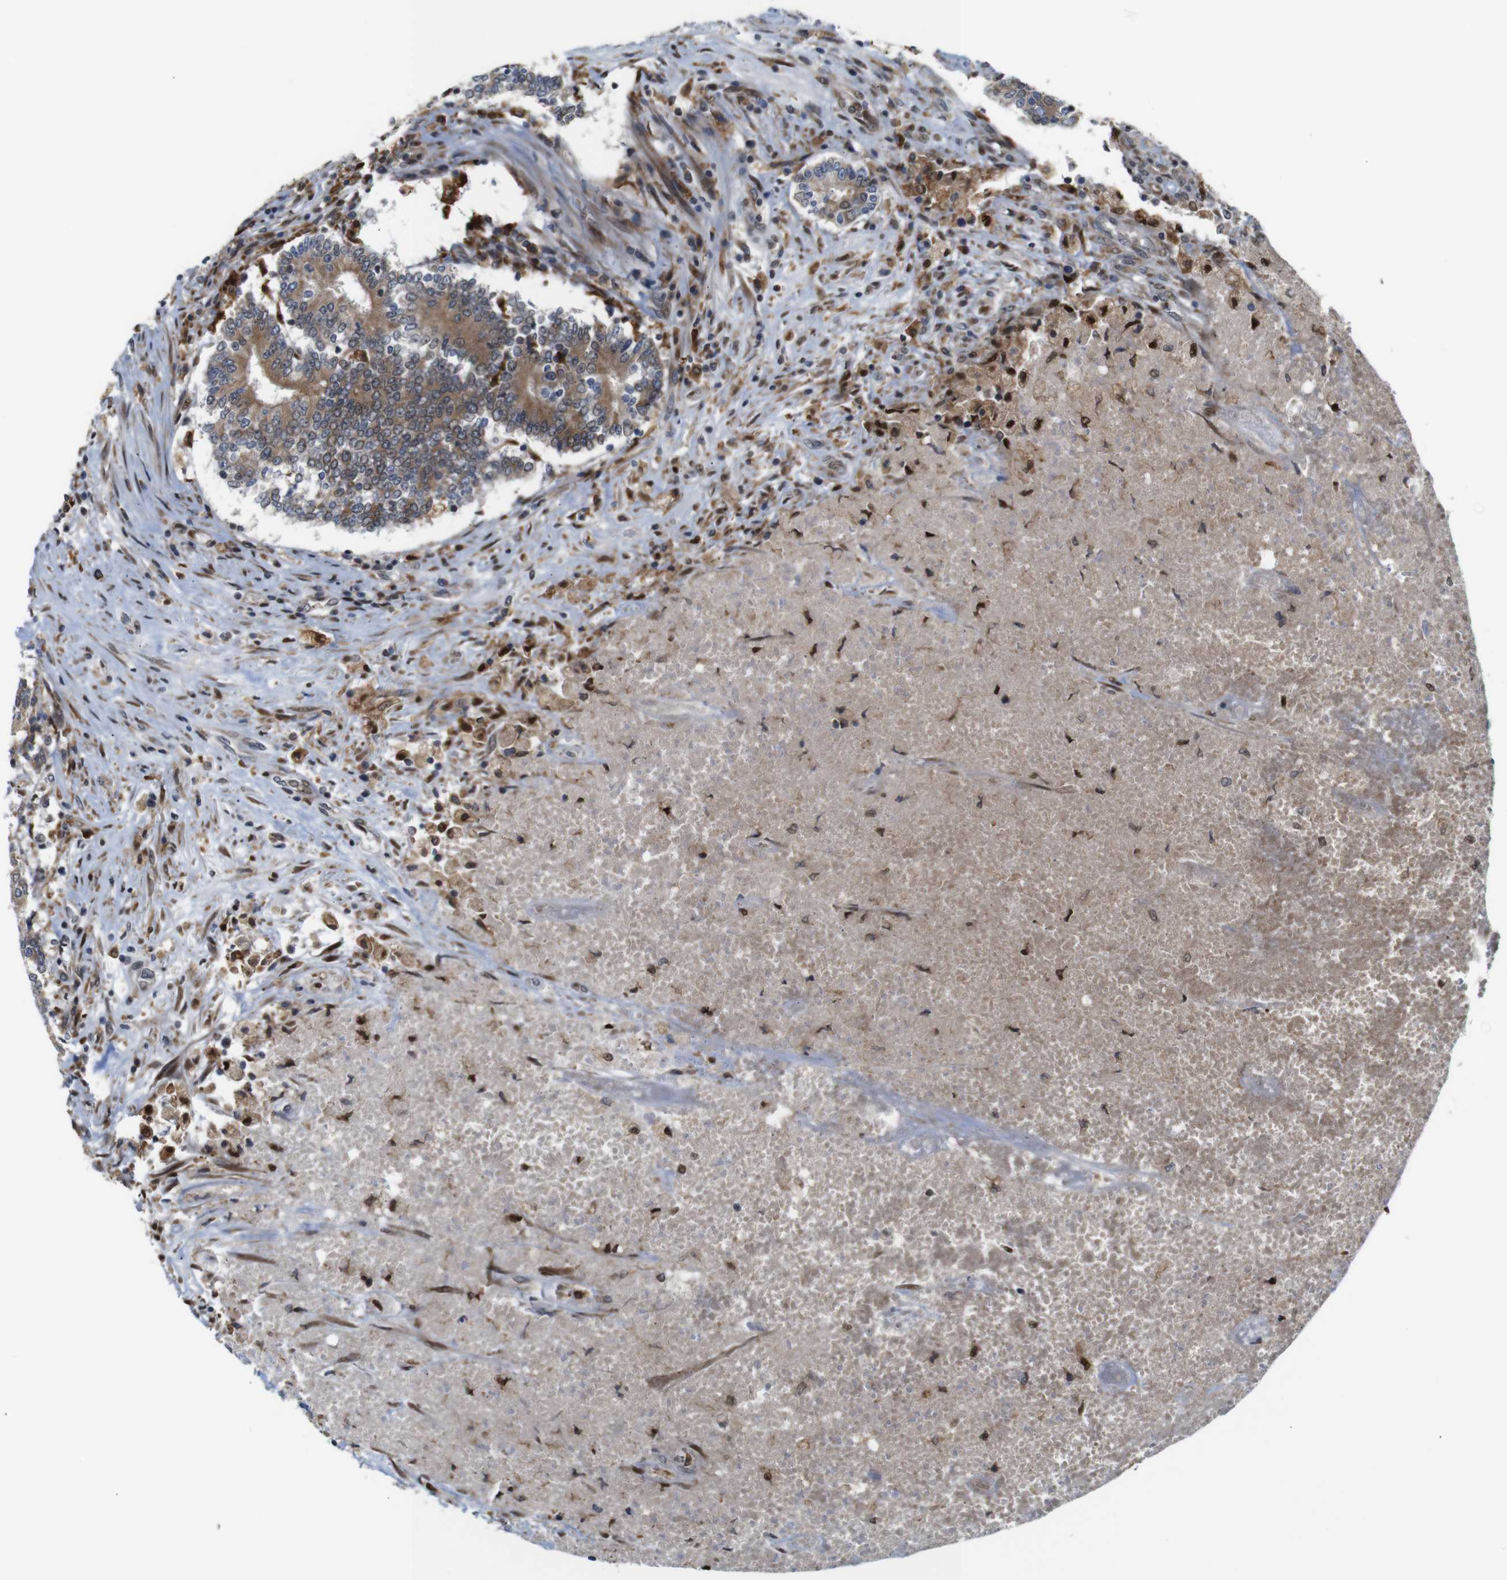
{"staining": {"intensity": "moderate", "quantity": ">75%", "location": "cytoplasmic/membranous"}, "tissue": "prostate cancer", "cell_type": "Tumor cells", "image_type": "cancer", "snomed": [{"axis": "morphology", "description": "Normal tissue, NOS"}, {"axis": "morphology", "description": "Adenocarcinoma, High grade"}, {"axis": "topography", "description": "Prostate"}, {"axis": "topography", "description": "Seminal veicle"}], "caption": "Immunohistochemistry (IHC) of human prostate cancer demonstrates medium levels of moderate cytoplasmic/membranous expression in approximately >75% of tumor cells. The staining was performed using DAB to visualize the protein expression in brown, while the nuclei were stained in blue with hematoxylin (Magnification: 20x).", "gene": "PTPN1", "patient": {"sex": "male", "age": 55}}